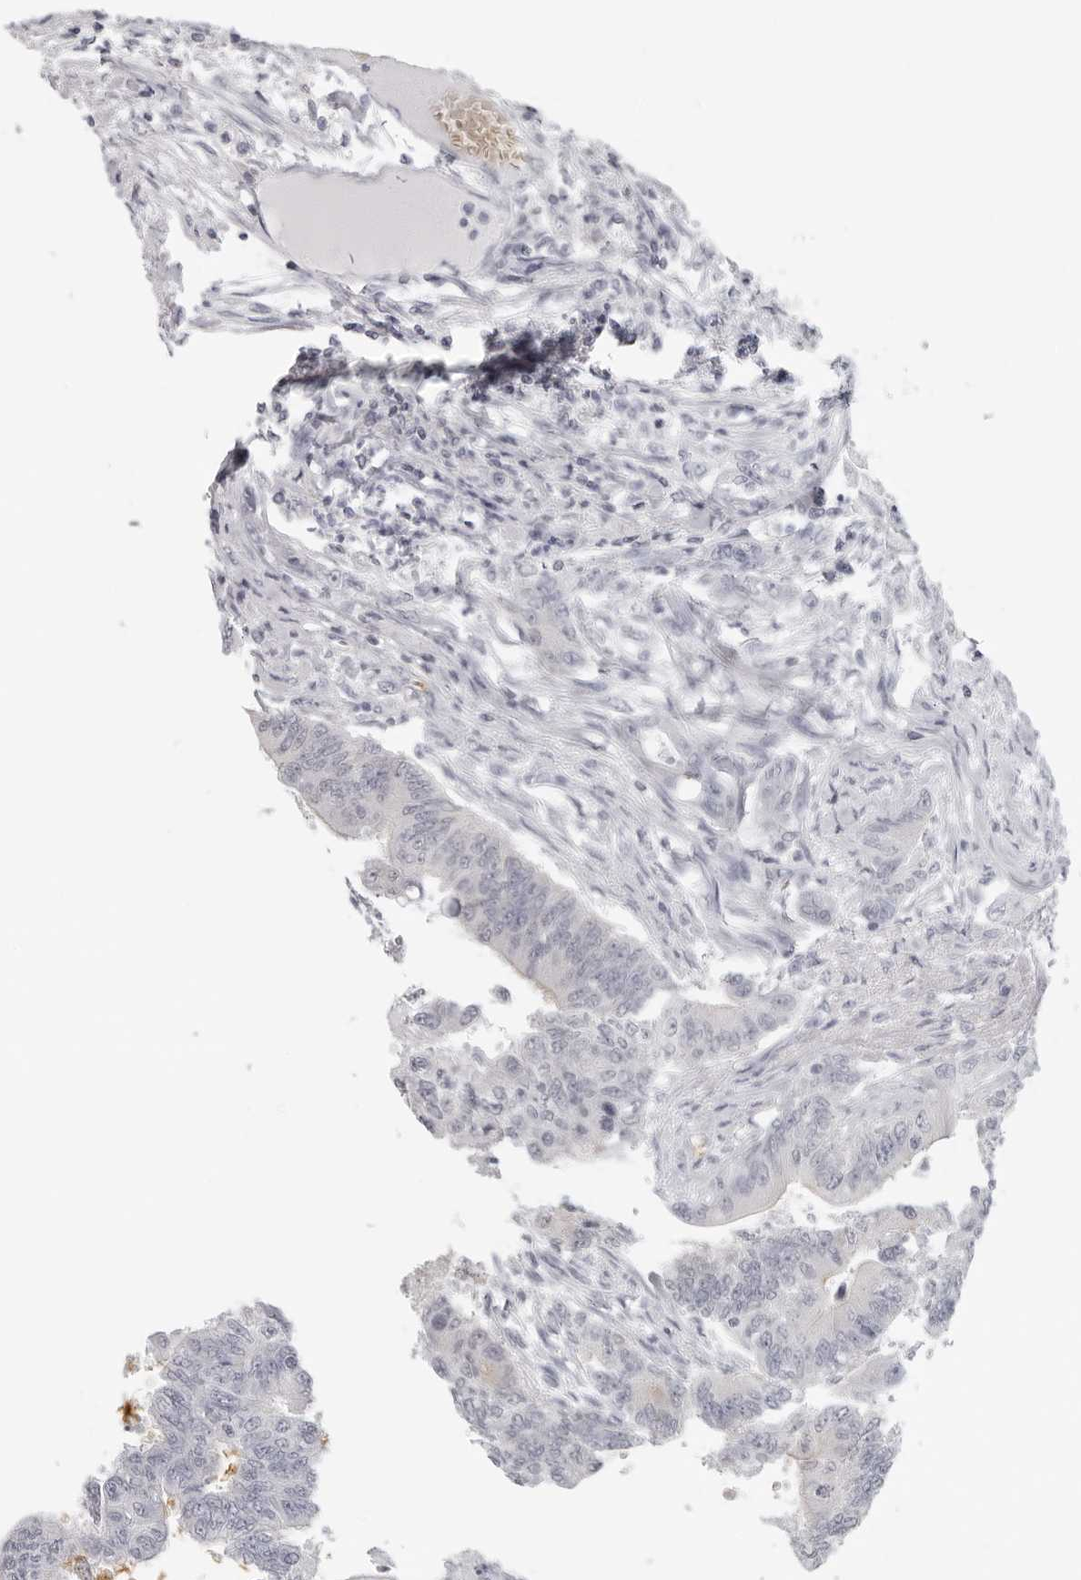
{"staining": {"intensity": "negative", "quantity": "none", "location": "none"}, "tissue": "colorectal cancer", "cell_type": "Tumor cells", "image_type": "cancer", "snomed": [{"axis": "morphology", "description": "Adenoma, NOS"}, {"axis": "morphology", "description": "Adenocarcinoma, NOS"}, {"axis": "topography", "description": "Colon"}], "caption": "A micrograph of adenocarcinoma (colorectal) stained for a protein displays no brown staining in tumor cells. (Brightfield microscopy of DAB (3,3'-diaminobenzidine) IHC at high magnification).", "gene": "EPB41", "patient": {"sex": "male", "age": 79}}